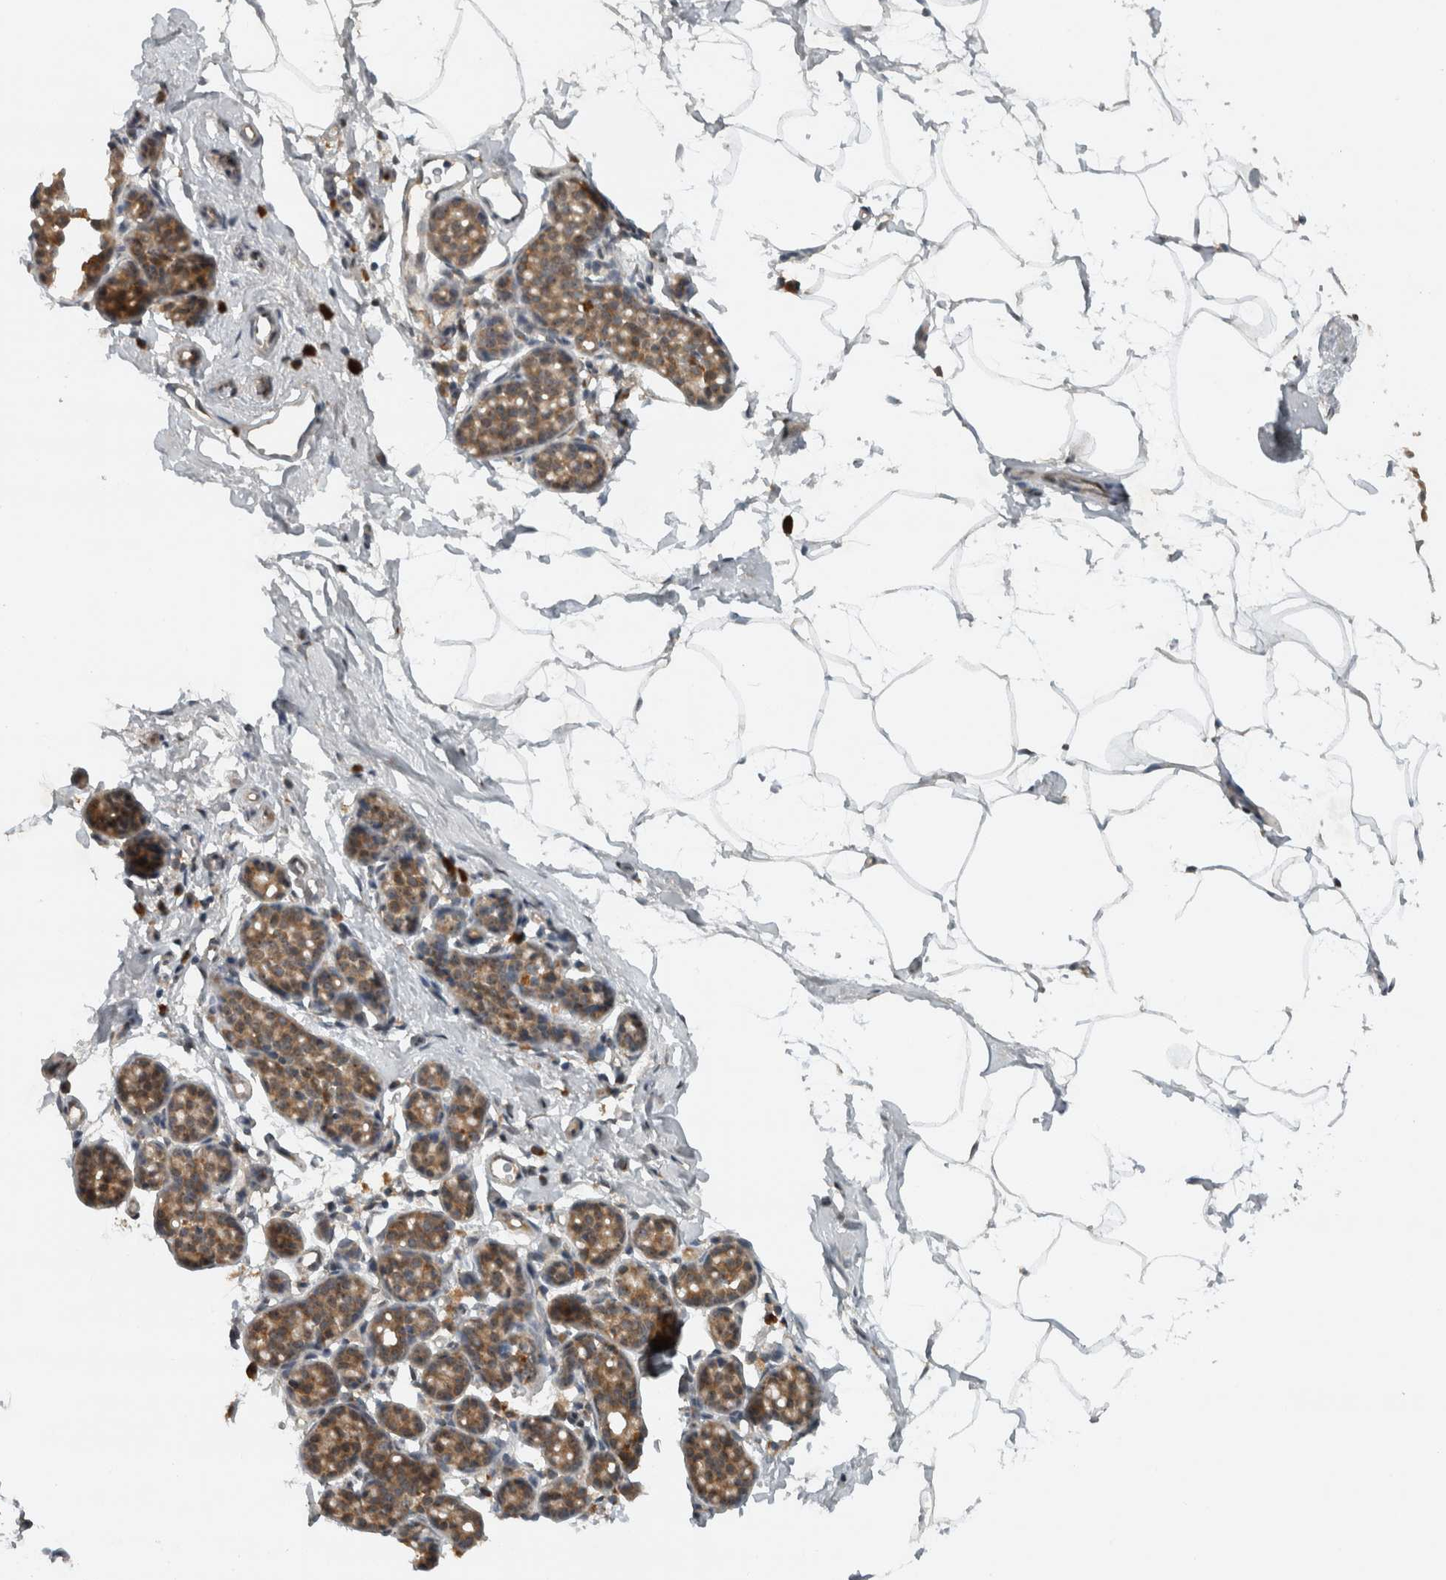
{"staining": {"intensity": "negative", "quantity": "none", "location": "none"}, "tissue": "breast", "cell_type": "Adipocytes", "image_type": "normal", "snomed": [{"axis": "morphology", "description": "Normal tissue, NOS"}, {"axis": "topography", "description": "Breast"}], "caption": "Immunohistochemical staining of benign human breast exhibits no significant positivity in adipocytes.", "gene": "GPR137B", "patient": {"sex": "female", "age": 62}}